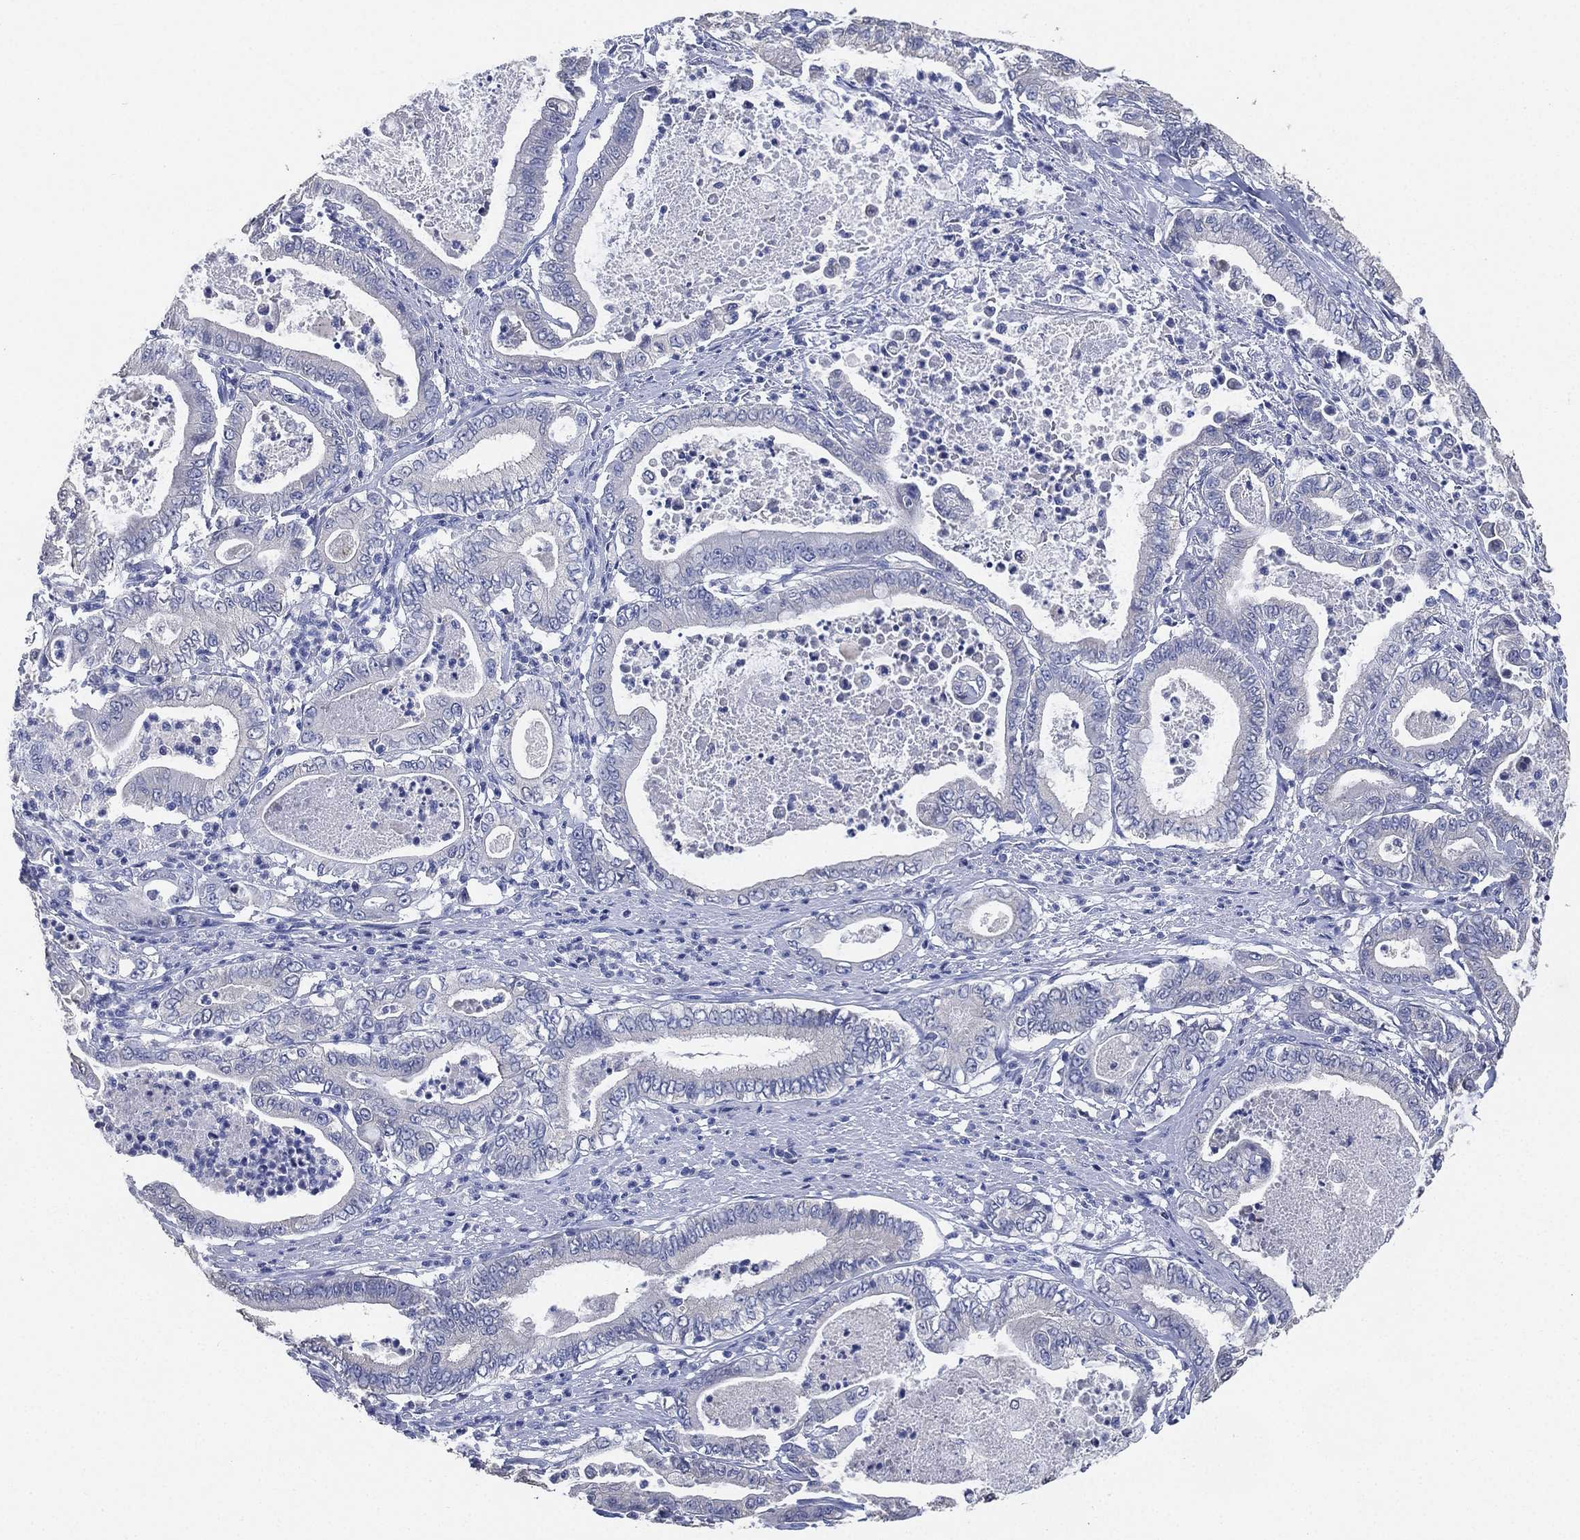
{"staining": {"intensity": "negative", "quantity": "none", "location": "none"}, "tissue": "pancreatic cancer", "cell_type": "Tumor cells", "image_type": "cancer", "snomed": [{"axis": "morphology", "description": "Adenocarcinoma, NOS"}, {"axis": "topography", "description": "Pancreas"}], "caption": "The immunohistochemistry (IHC) image has no significant staining in tumor cells of pancreatic cancer tissue.", "gene": "IYD", "patient": {"sex": "male", "age": 71}}